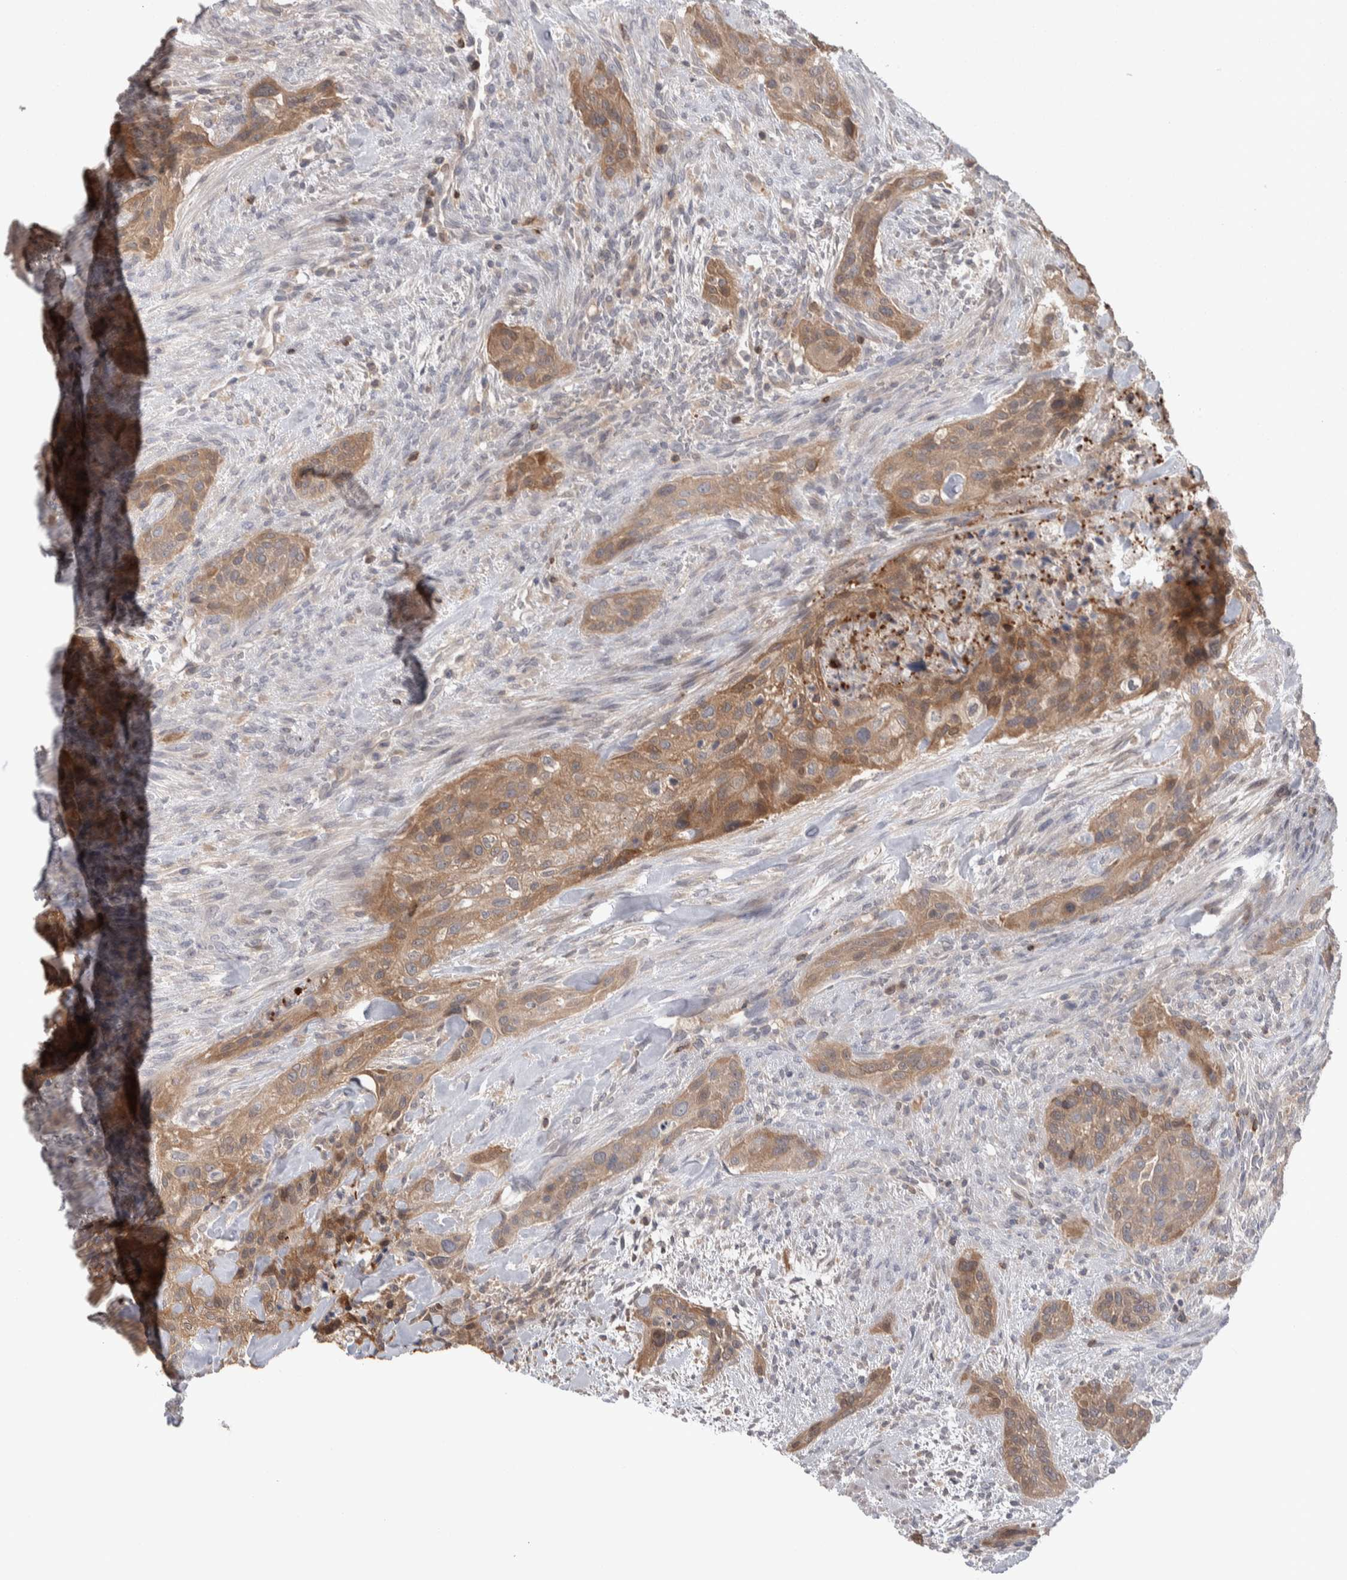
{"staining": {"intensity": "moderate", "quantity": ">75%", "location": "cytoplasmic/membranous"}, "tissue": "urothelial cancer", "cell_type": "Tumor cells", "image_type": "cancer", "snomed": [{"axis": "morphology", "description": "Urothelial carcinoma, High grade"}, {"axis": "topography", "description": "Urinary bladder"}], "caption": "Tumor cells show moderate cytoplasmic/membranous positivity in about >75% of cells in urothelial carcinoma (high-grade).", "gene": "HTATIP2", "patient": {"sex": "male", "age": 35}}